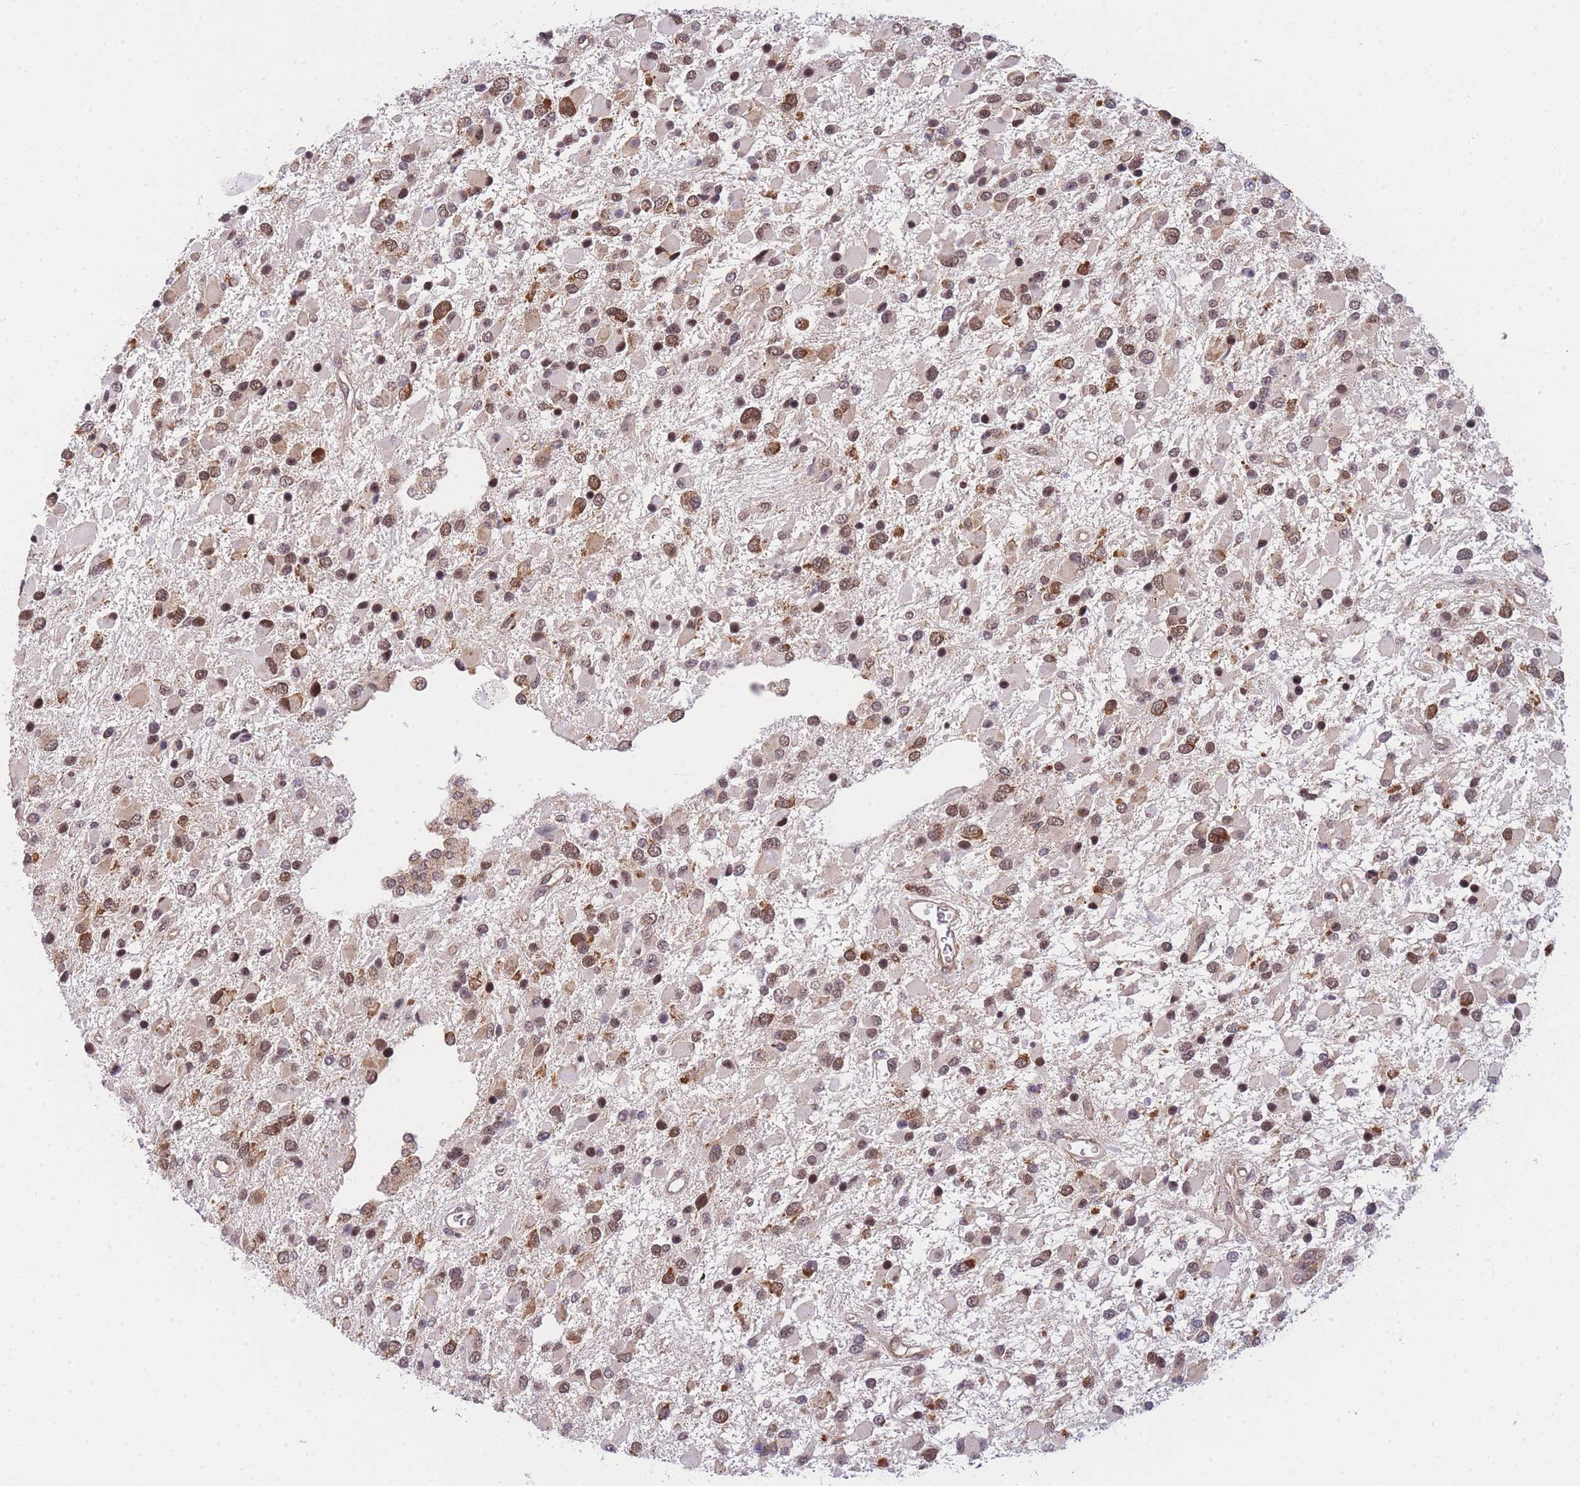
{"staining": {"intensity": "moderate", "quantity": "25%-75%", "location": "cytoplasmic/membranous,nuclear"}, "tissue": "glioma", "cell_type": "Tumor cells", "image_type": "cancer", "snomed": [{"axis": "morphology", "description": "Glioma, malignant, High grade"}, {"axis": "topography", "description": "Brain"}], "caption": "Immunohistochemistry (DAB (3,3'-diaminobenzidine)) staining of human glioma demonstrates moderate cytoplasmic/membranous and nuclear protein expression in approximately 25%-75% of tumor cells. (Brightfield microscopy of DAB IHC at high magnification).", "gene": "MRPL23", "patient": {"sex": "male", "age": 53}}